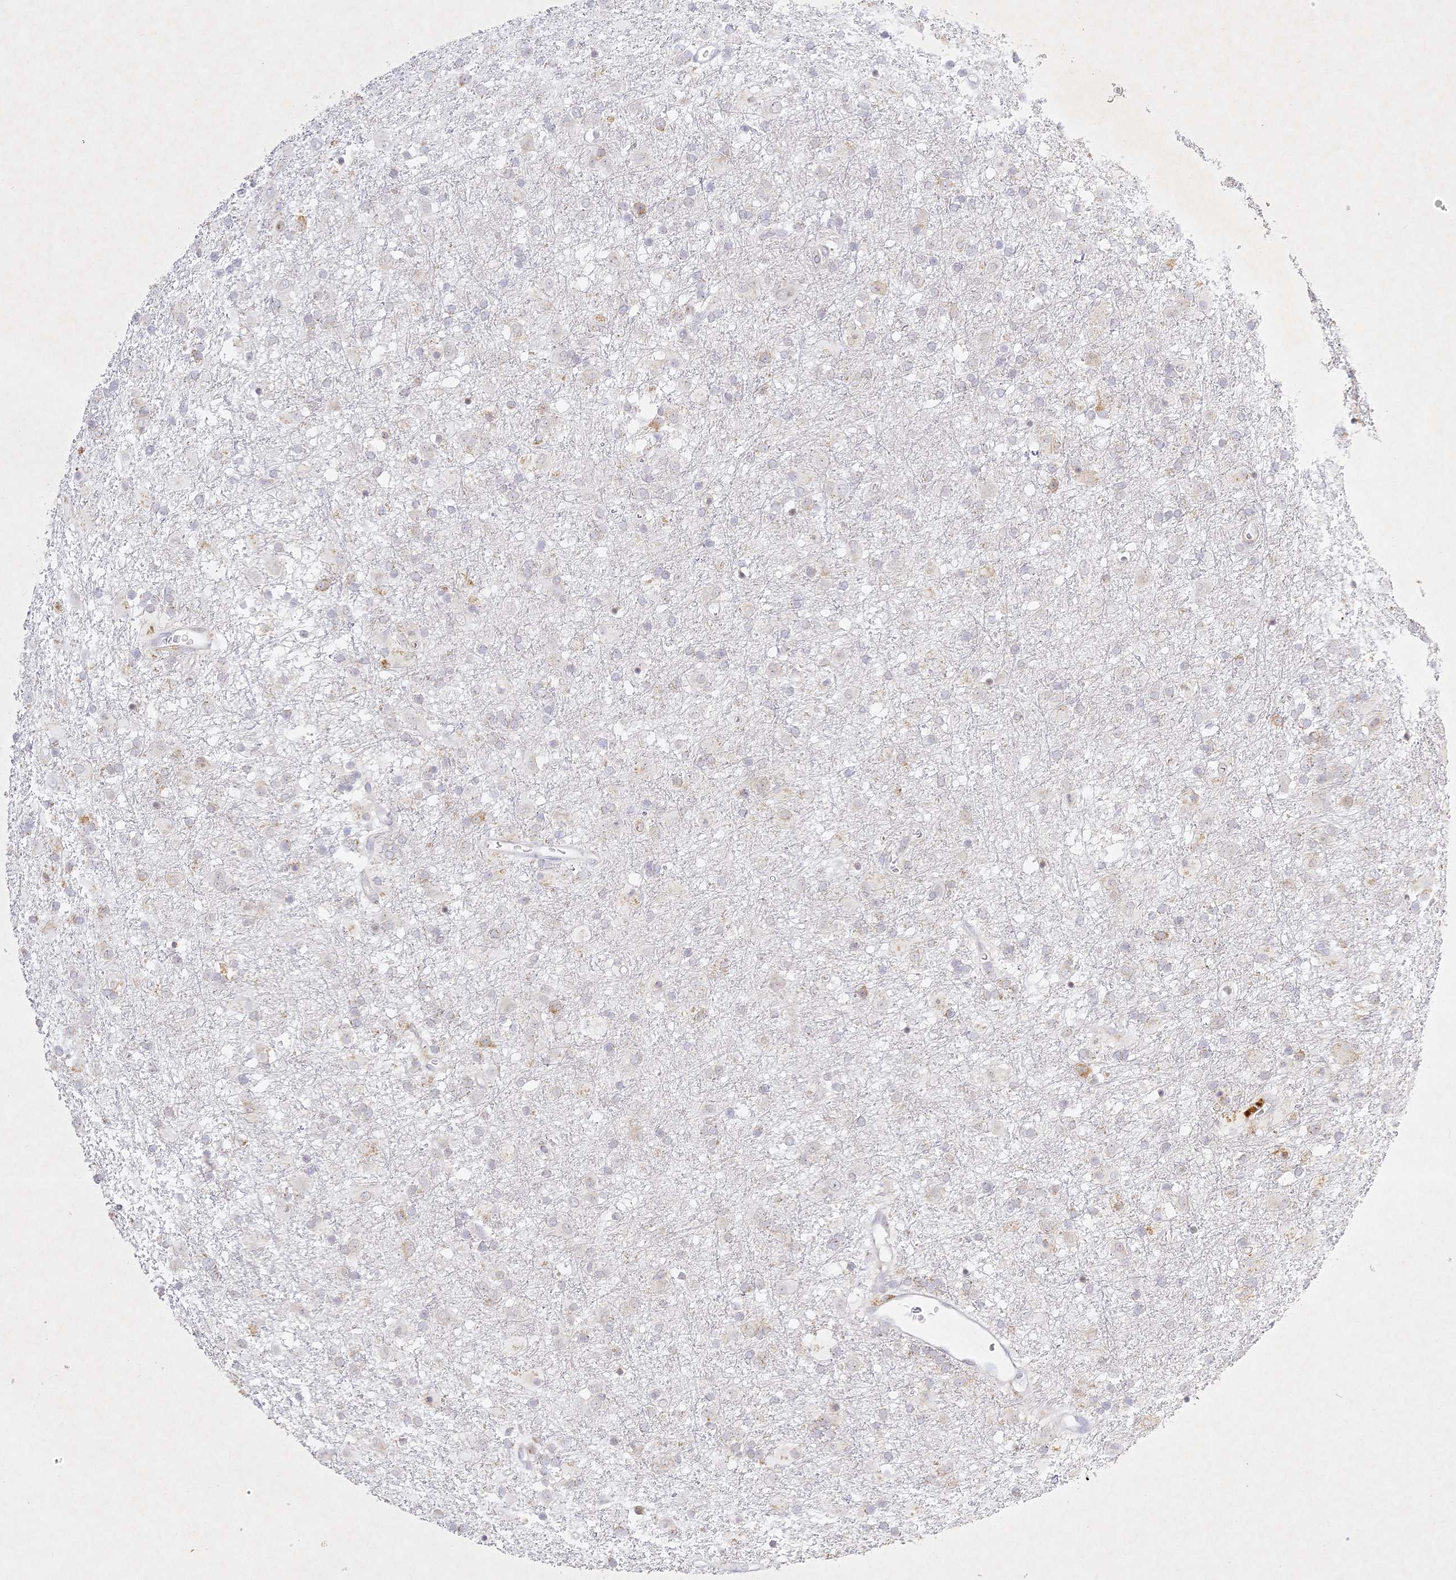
{"staining": {"intensity": "negative", "quantity": "none", "location": "none"}, "tissue": "glioma", "cell_type": "Tumor cells", "image_type": "cancer", "snomed": [{"axis": "morphology", "description": "Glioma, malignant, Low grade"}, {"axis": "topography", "description": "Brain"}], "caption": "DAB (3,3'-diaminobenzidine) immunohistochemical staining of glioma exhibits no significant staining in tumor cells.", "gene": "SLC30A5", "patient": {"sex": "male", "age": 65}}